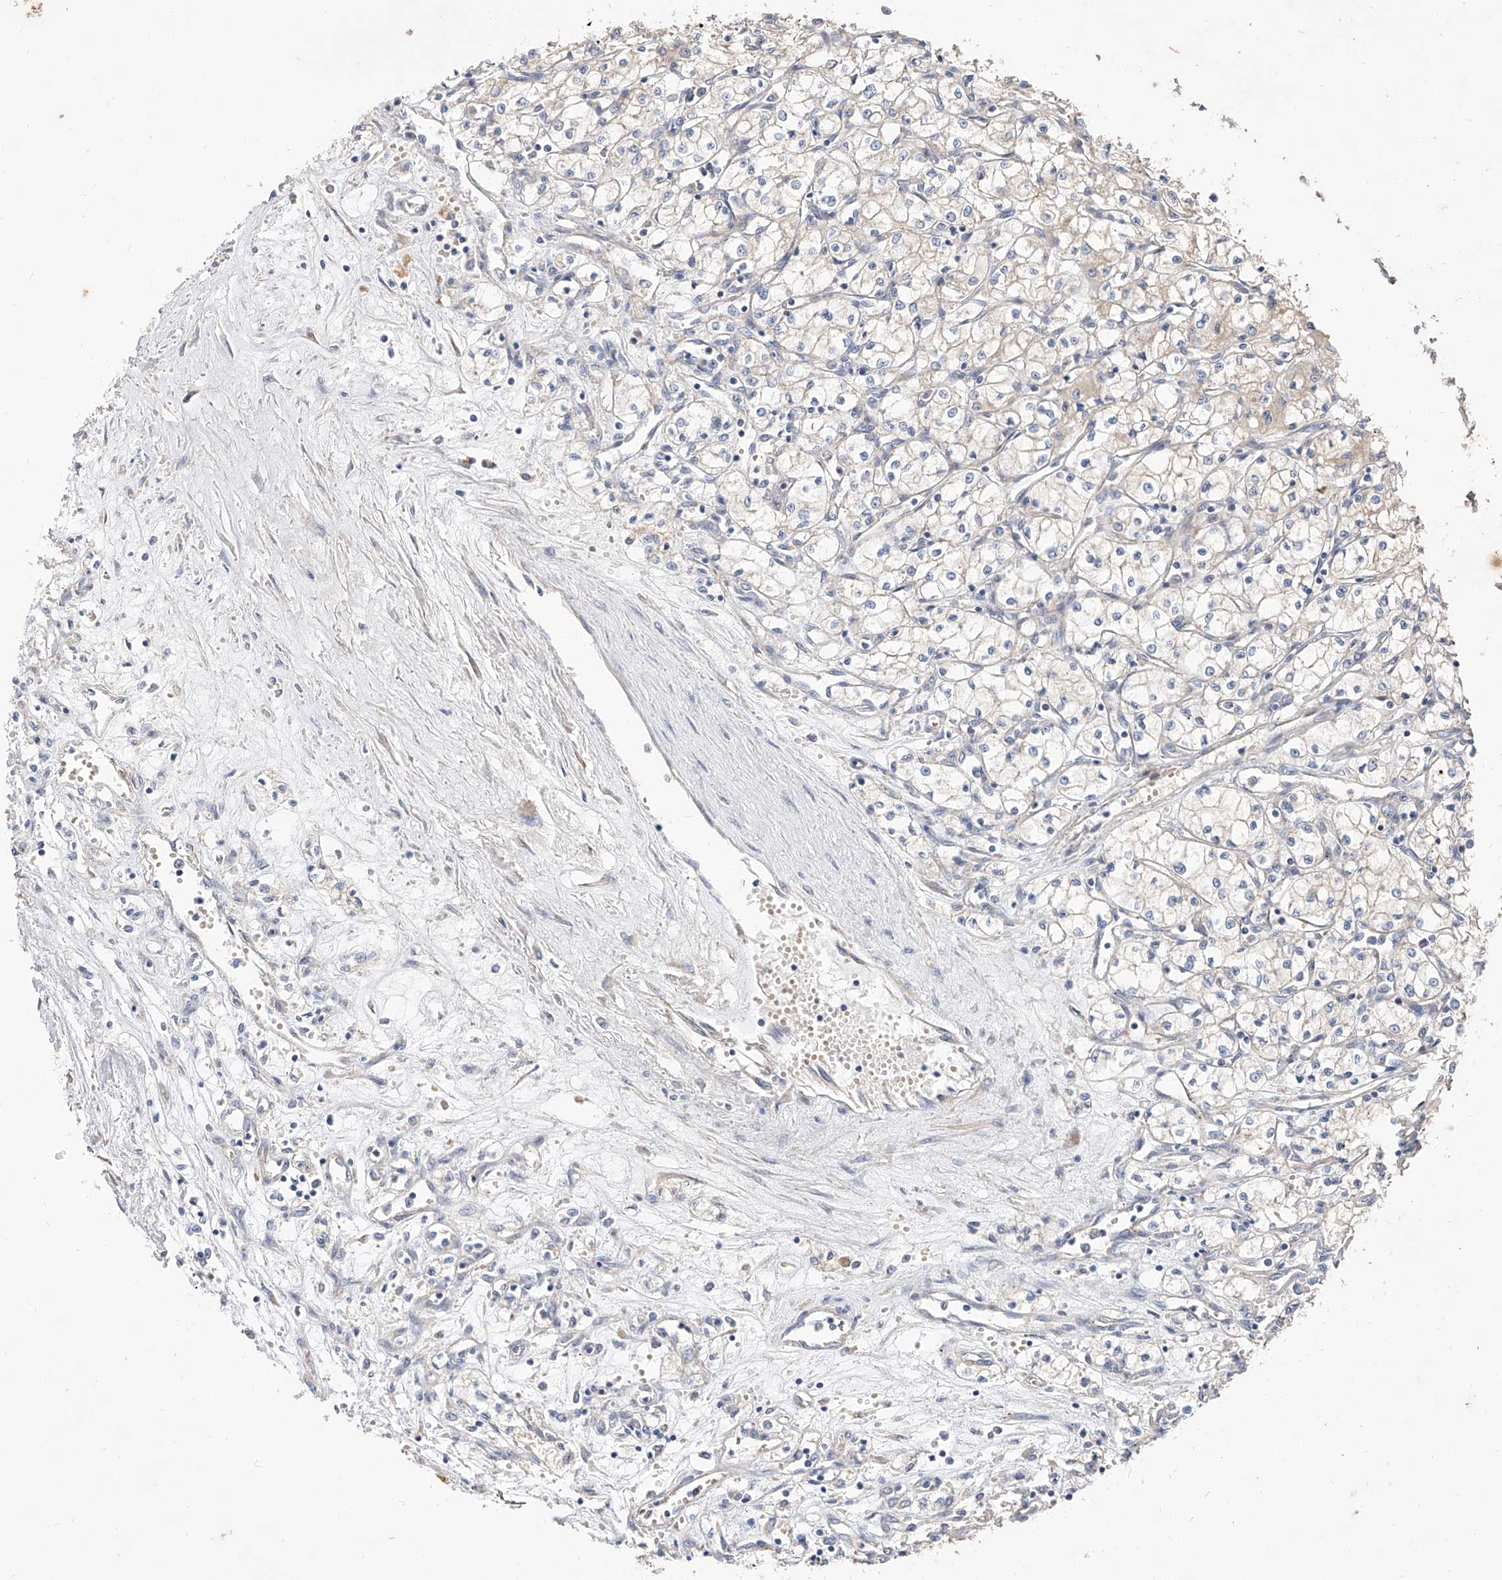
{"staining": {"intensity": "negative", "quantity": "none", "location": "none"}, "tissue": "renal cancer", "cell_type": "Tumor cells", "image_type": "cancer", "snomed": [{"axis": "morphology", "description": "Adenocarcinoma, NOS"}, {"axis": "topography", "description": "Kidney"}], "caption": "Tumor cells are negative for protein expression in human renal cancer.", "gene": "DIRAS3", "patient": {"sex": "male", "age": 59}}